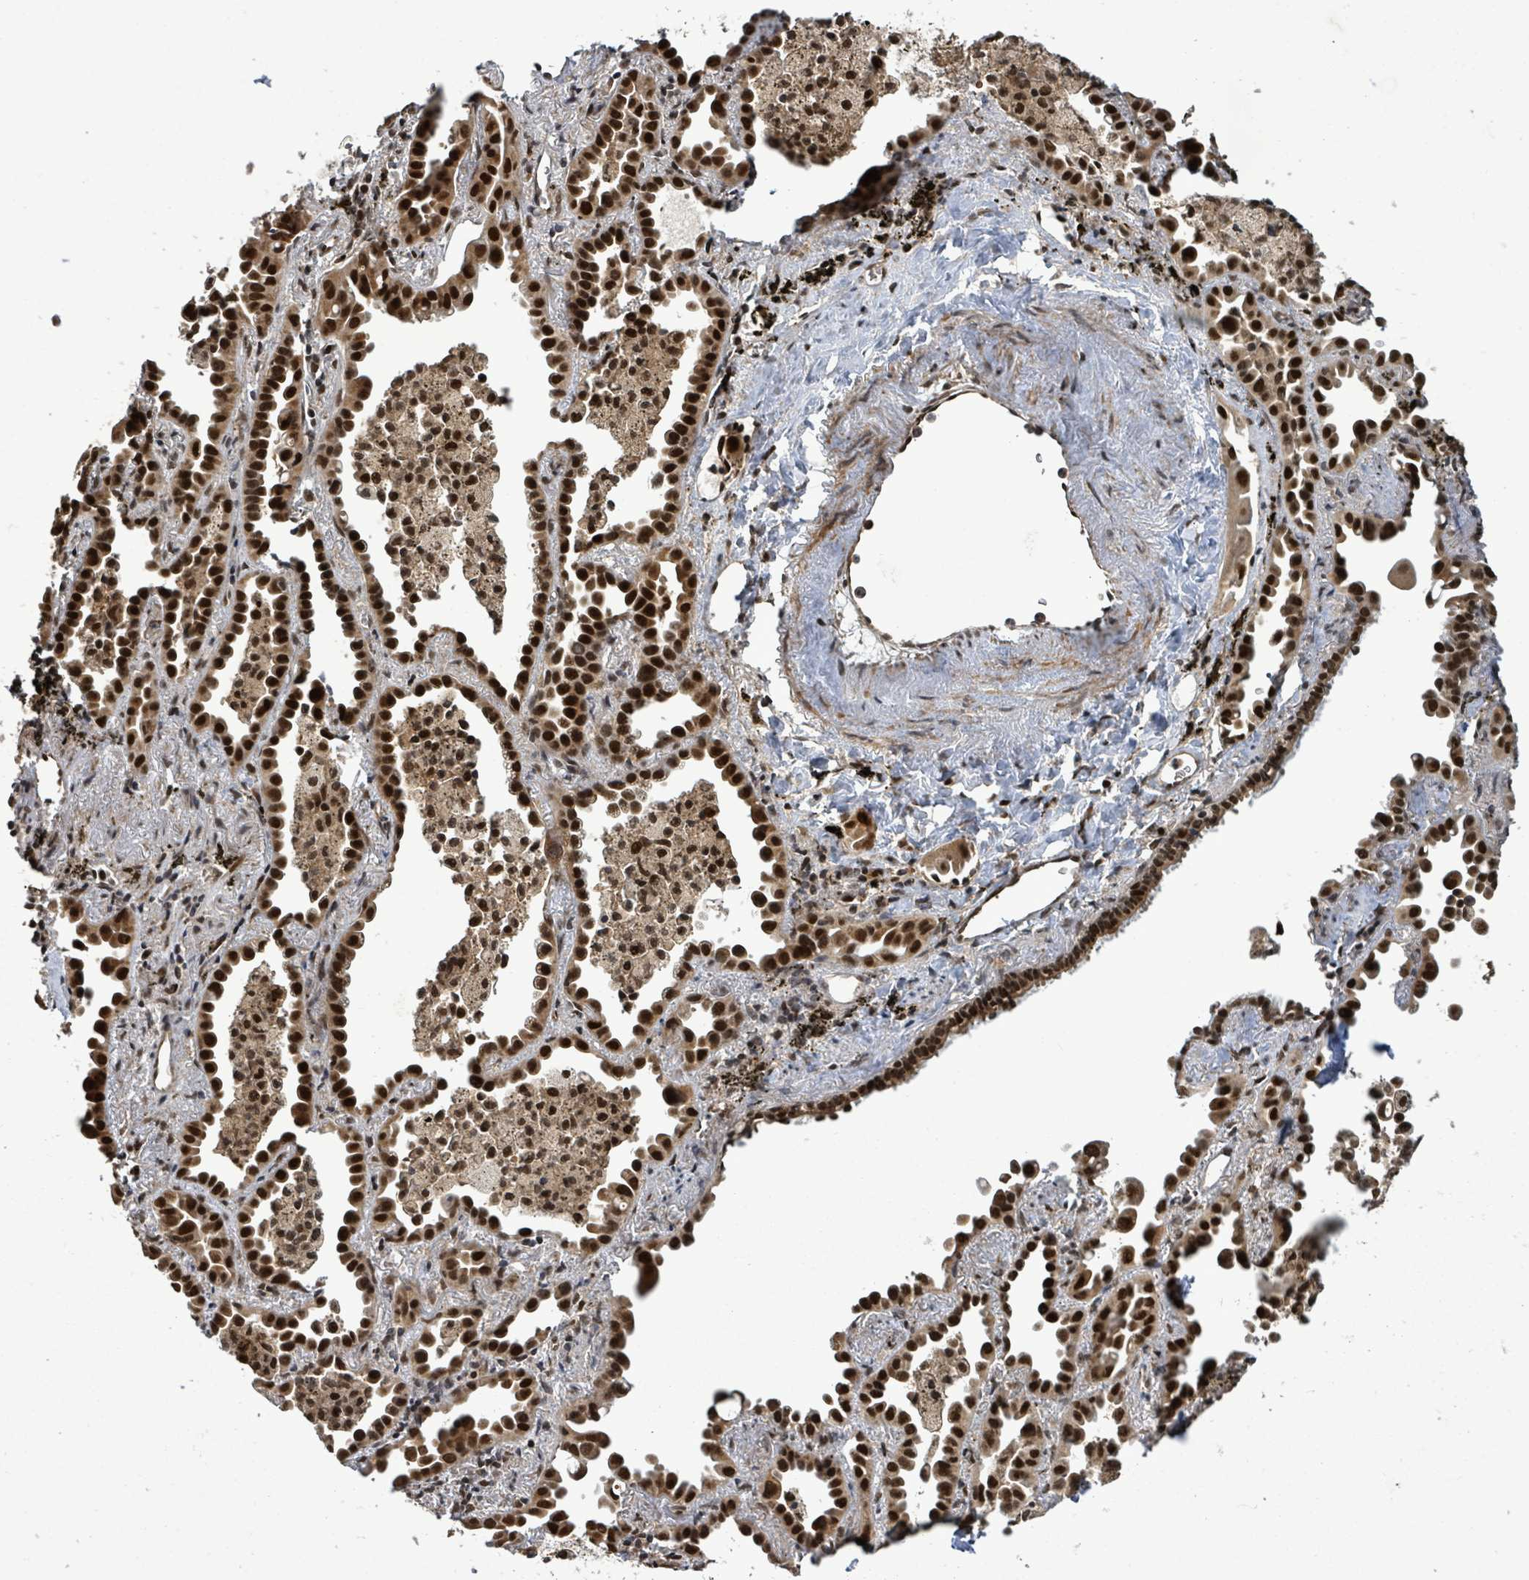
{"staining": {"intensity": "strong", "quantity": ">75%", "location": "nuclear"}, "tissue": "lung cancer", "cell_type": "Tumor cells", "image_type": "cancer", "snomed": [{"axis": "morphology", "description": "Adenocarcinoma, NOS"}, {"axis": "topography", "description": "Lung"}], "caption": "An IHC micrograph of neoplastic tissue is shown. Protein staining in brown shows strong nuclear positivity in lung cancer within tumor cells. (DAB (3,3'-diaminobenzidine) IHC, brown staining for protein, blue staining for nuclei).", "gene": "PATZ1", "patient": {"sex": "male", "age": 68}}